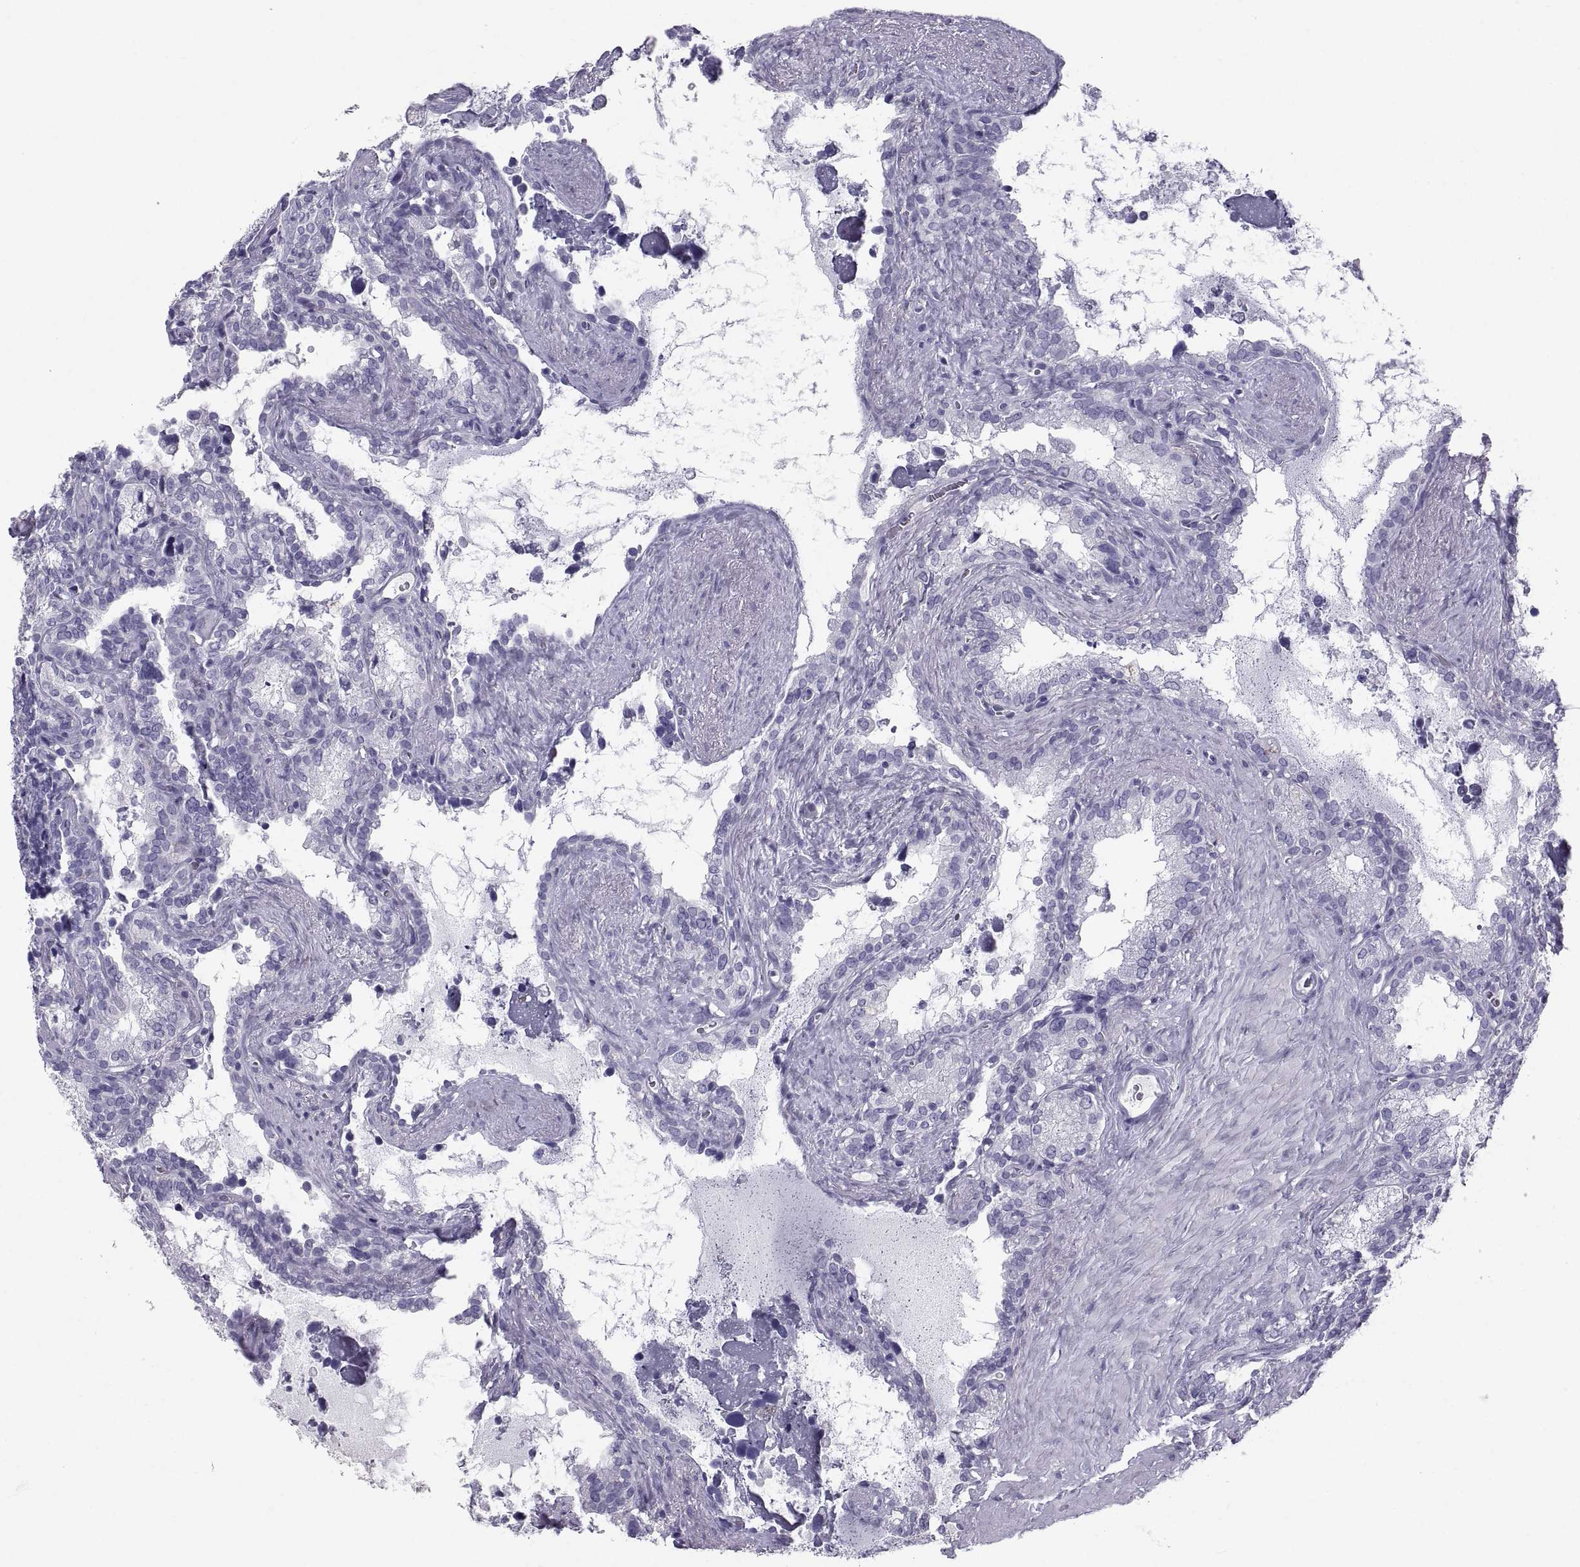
{"staining": {"intensity": "negative", "quantity": "none", "location": "none"}, "tissue": "seminal vesicle", "cell_type": "Glandular cells", "image_type": "normal", "snomed": [{"axis": "morphology", "description": "Normal tissue, NOS"}, {"axis": "topography", "description": "Seminal veicle"}], "caption": "Immunohistochemistry (IHC) histopathology image of unremarkable human seminal vesicle stained for a protein (brown), which demonstrates no expression in glandular cells.", "gene": "PCSK1N", "patient": {"sex": "male", "age": 71}}